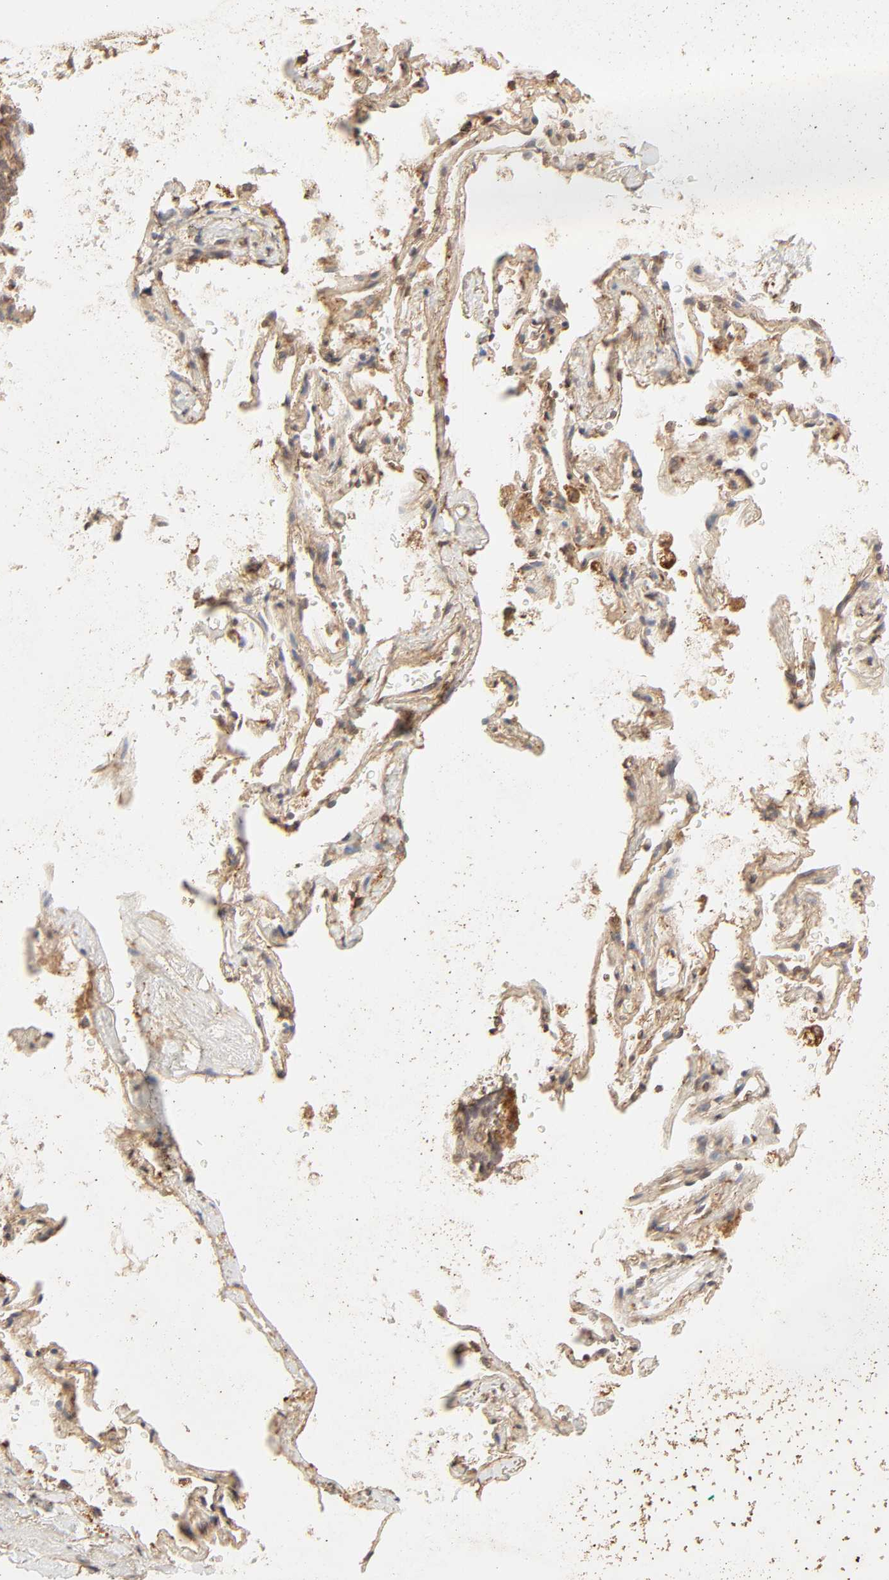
{"staining": {"intensity": "strong", "quantity": ">75%", "location": "cytoplasmic/membranous"}, "tissue": "lung cancer", "cell_type": "Tumor cells", "image_type": "cancer", "snomed": [{"axis": "morphology", "description": "Squamous cell carcinoma, NOS"}, {"axis": "topography", "description": "Lung"}], "caption": "Brown immunohistochemical staining in human lung cancer (squamous cell carcinoma) reveals strong cytoplasmic/membranous expression in about >75% of tumor cells.", "gene": "EPS8", "patient": {"sex": "male", "age": 54}}